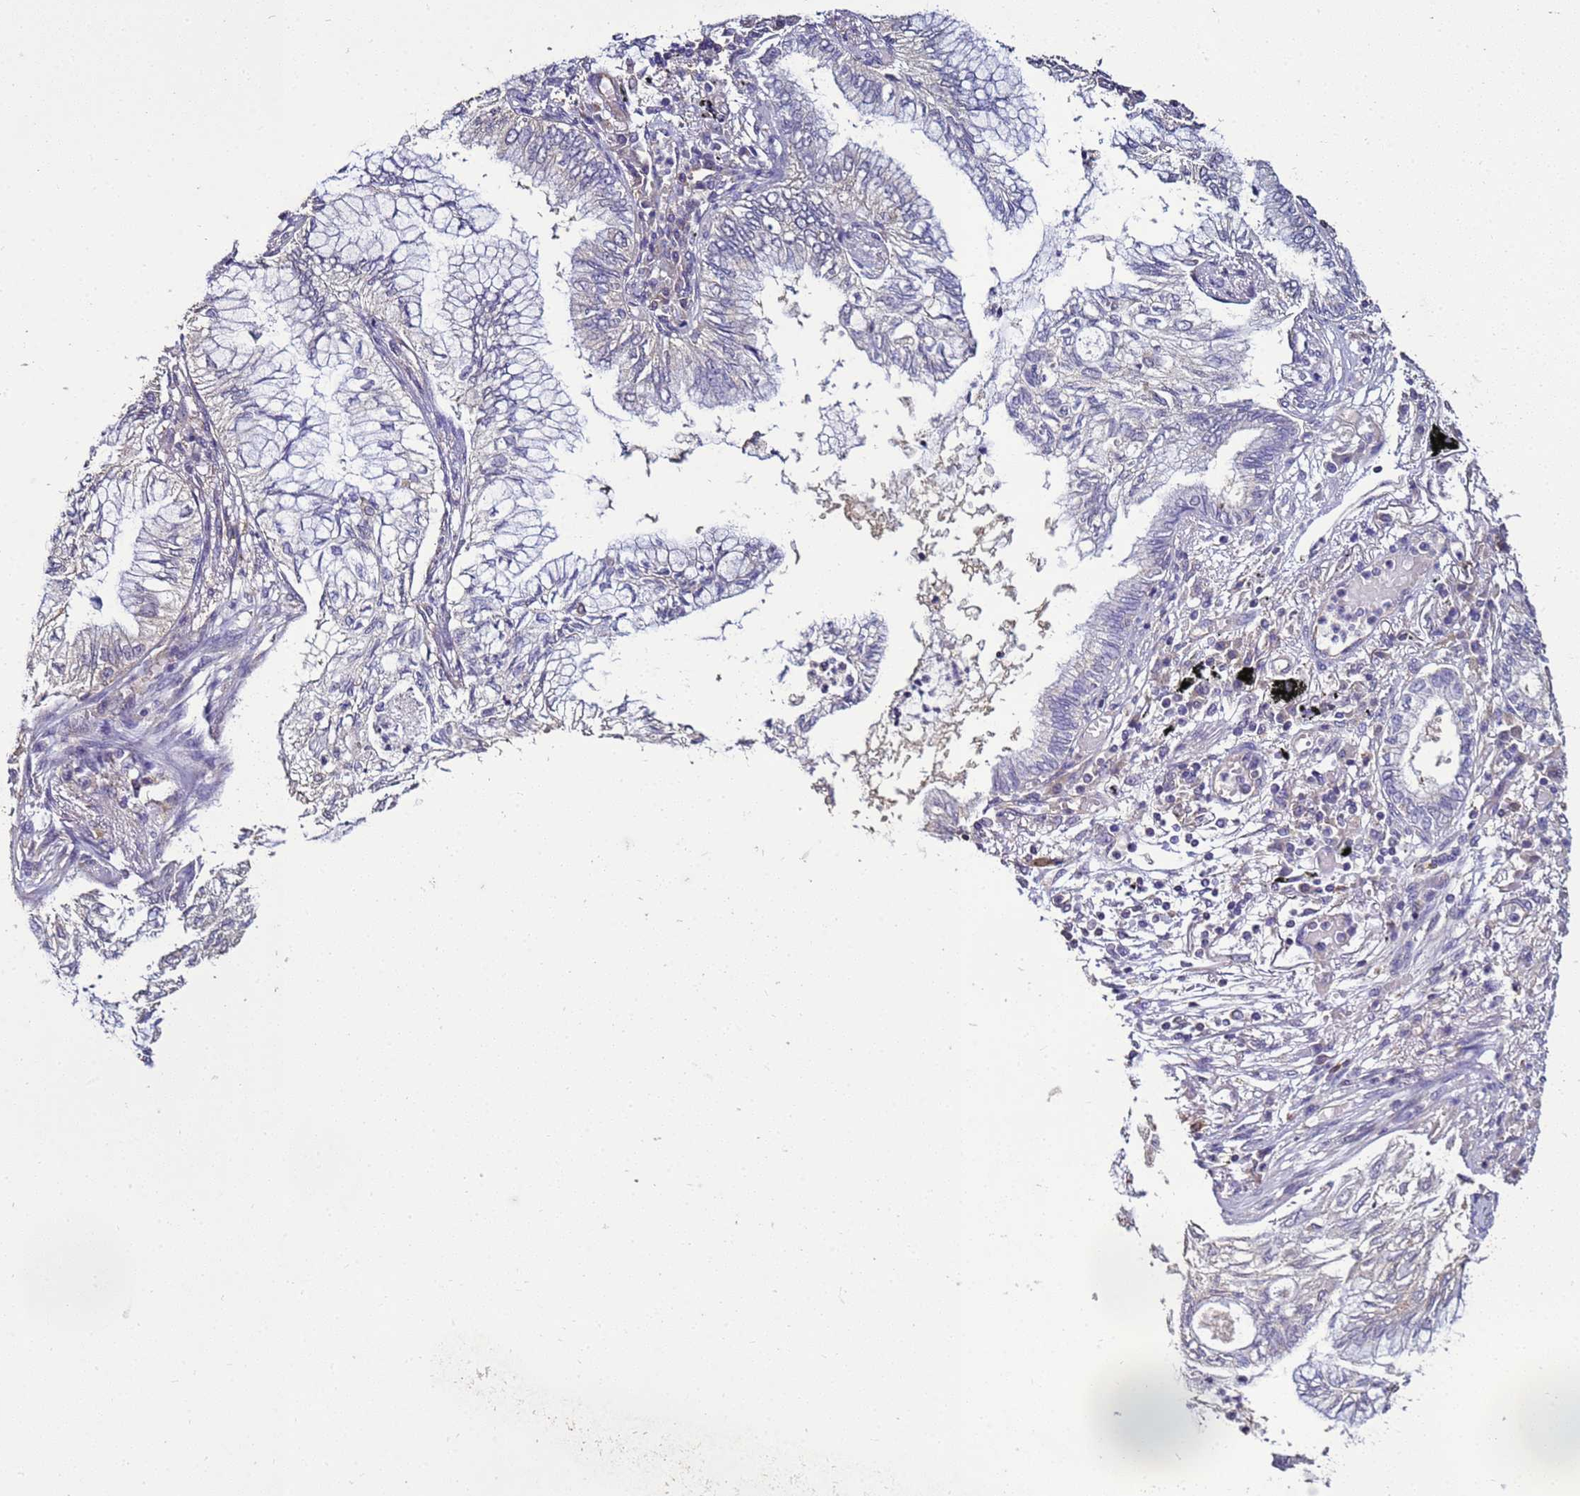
{"staining": {"intensity": "negative", "quantity": "none", "location": "none"}, "tissue": "lung cancer", "cell_type": "Tumor cells", "image_type": "cancer", "snomed": [{"axis": "morphology", "description": "Adenocarcinoma, NOS"}, {"axis": "topography", "description": "Lung"}], "caption": "This is a micrograph of immunohistochemistry staining of lung cancer (adenocarcinoma), which shows no staining in tumor cells.", "gene": "ENOPH1", "patient": {"sex": "female", "age": 70}}